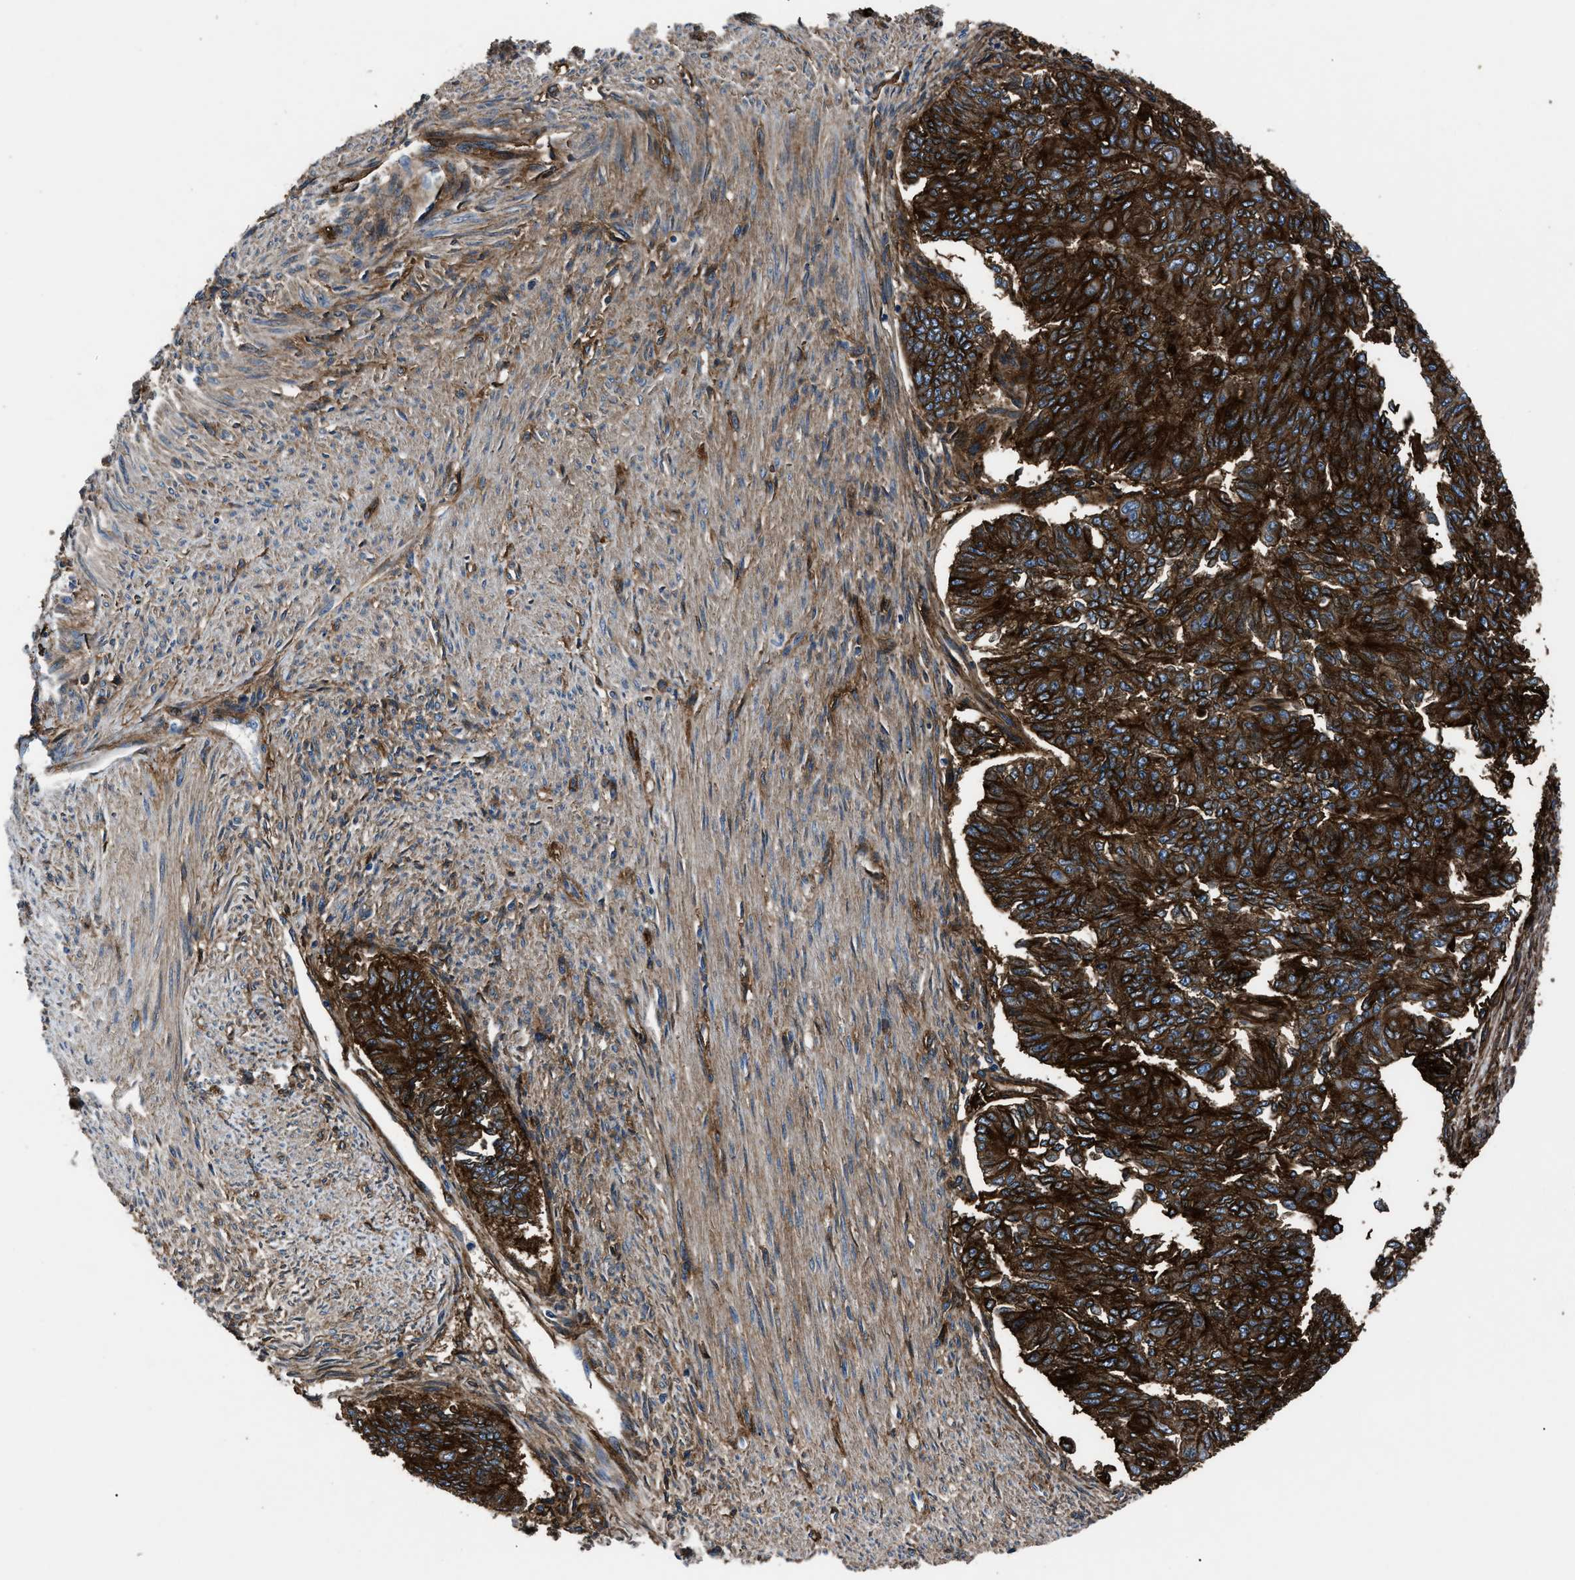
{"staining": {"intensity": "strong", "quantity": ">75%", "location": "cytoplasmic/membranous"}, "tissue": "endometrial cancer", "cell_type": "Tumor cells", "image_type": "cancer", "snomed": [{"axis": "morphology", "description": "Adenocarcinoma, NOS"}, {"axis": "topography", "description": "Endometrium"}], "caption": "Immunohistochemical staining of adenocarcinoma (endometrial) demonstrates high levels of strong cytoplasmic/membranous protein expression in about >75% of tumor cells.", "gene": "CD276", "patient": {"sex": "female", "age": 32}}